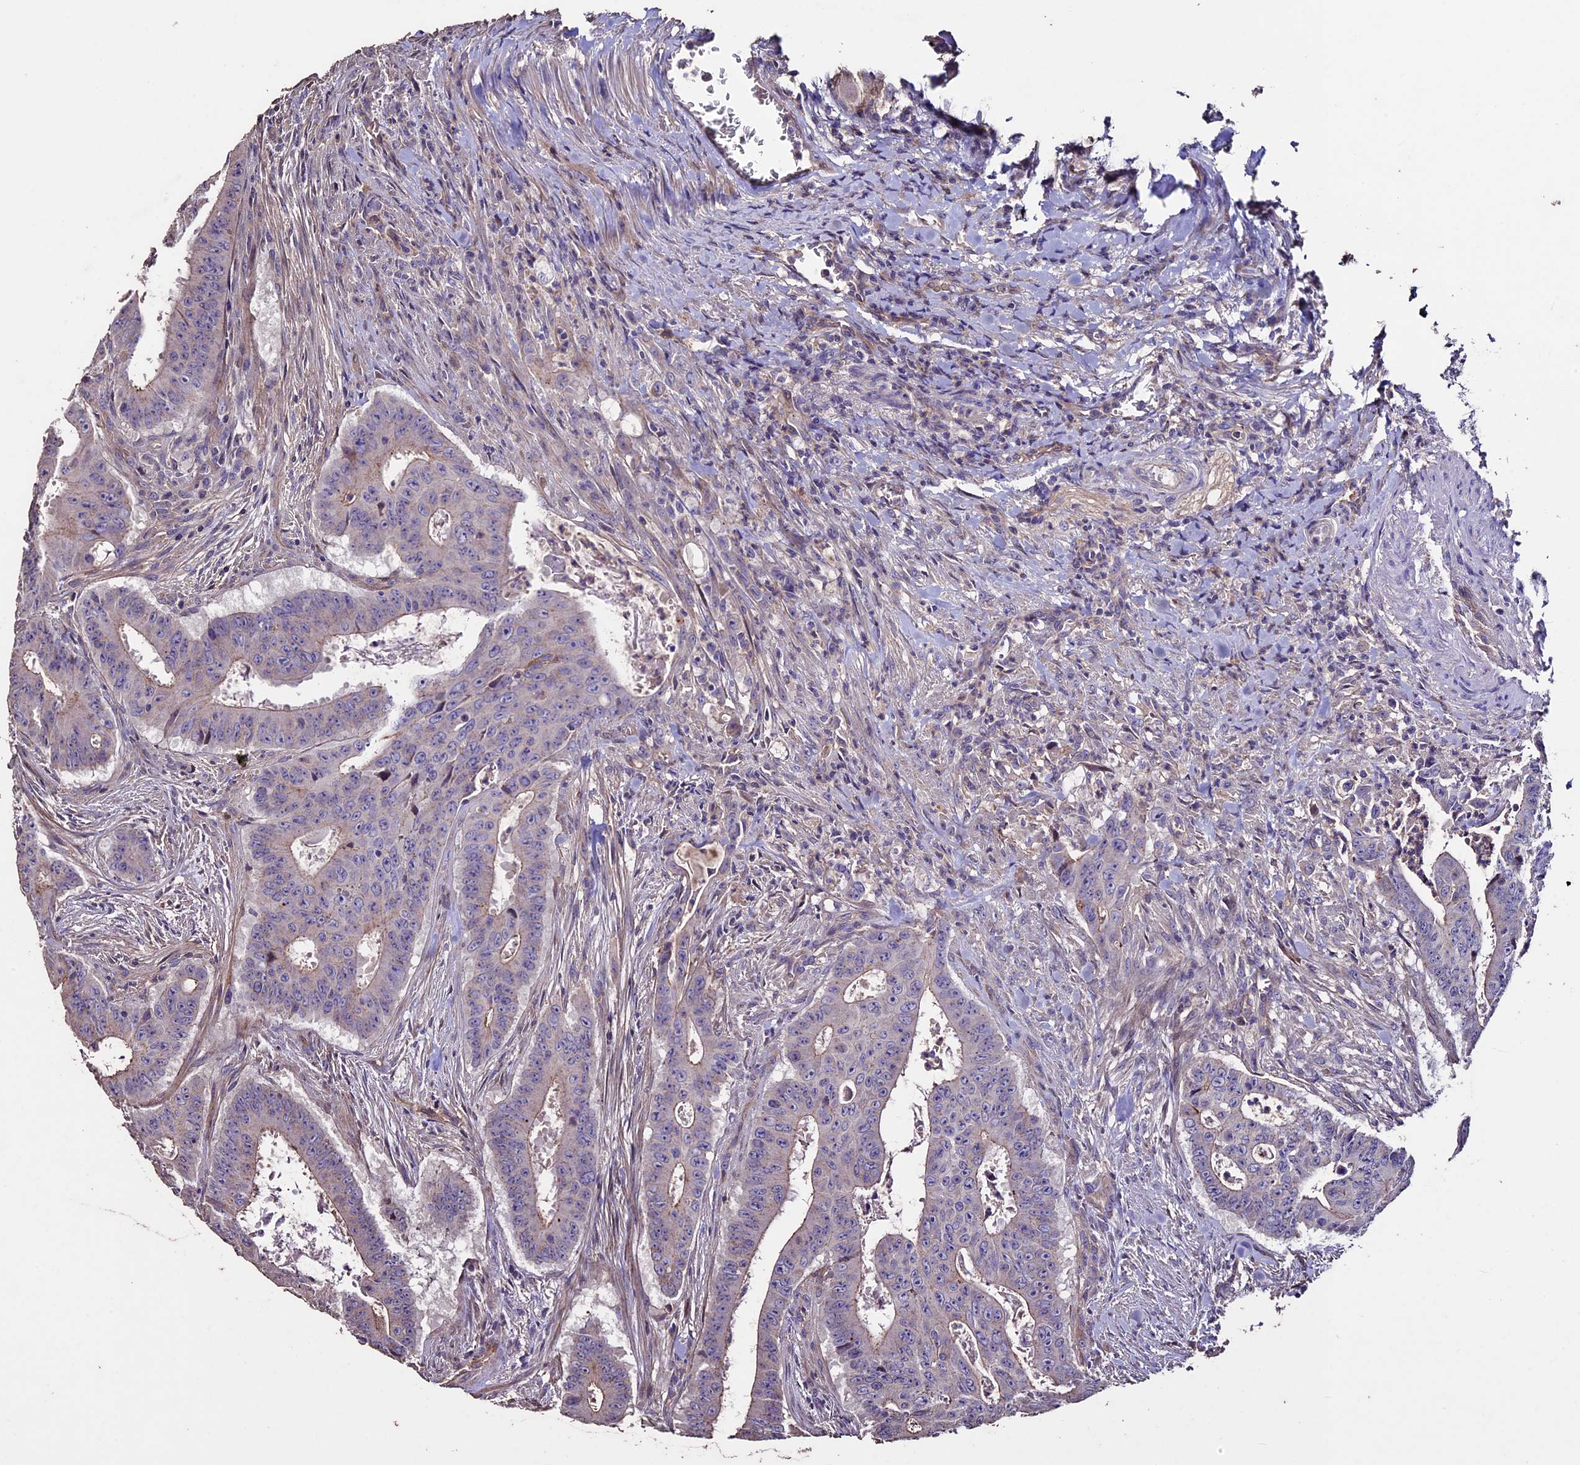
{"staining": {"intensity": "weak", "quantity": "<25%", "location": "cytoplasmic/membranous"}, "tissue": "colorectal cancer", "cell_type": "Tumor cells", "image_type": "cancer", "snomed": [{"axis": "morphology", "description": "Adenocarcinoma, NOS"}, {"axis": "topography", "description": "Rectum"}], "caption": "Tumor cells are negative for brown protein staining in colorectal cancer (adenocarcinoma).", "gene": "USB1", "patient": {"sex": "female", "age": 75}}